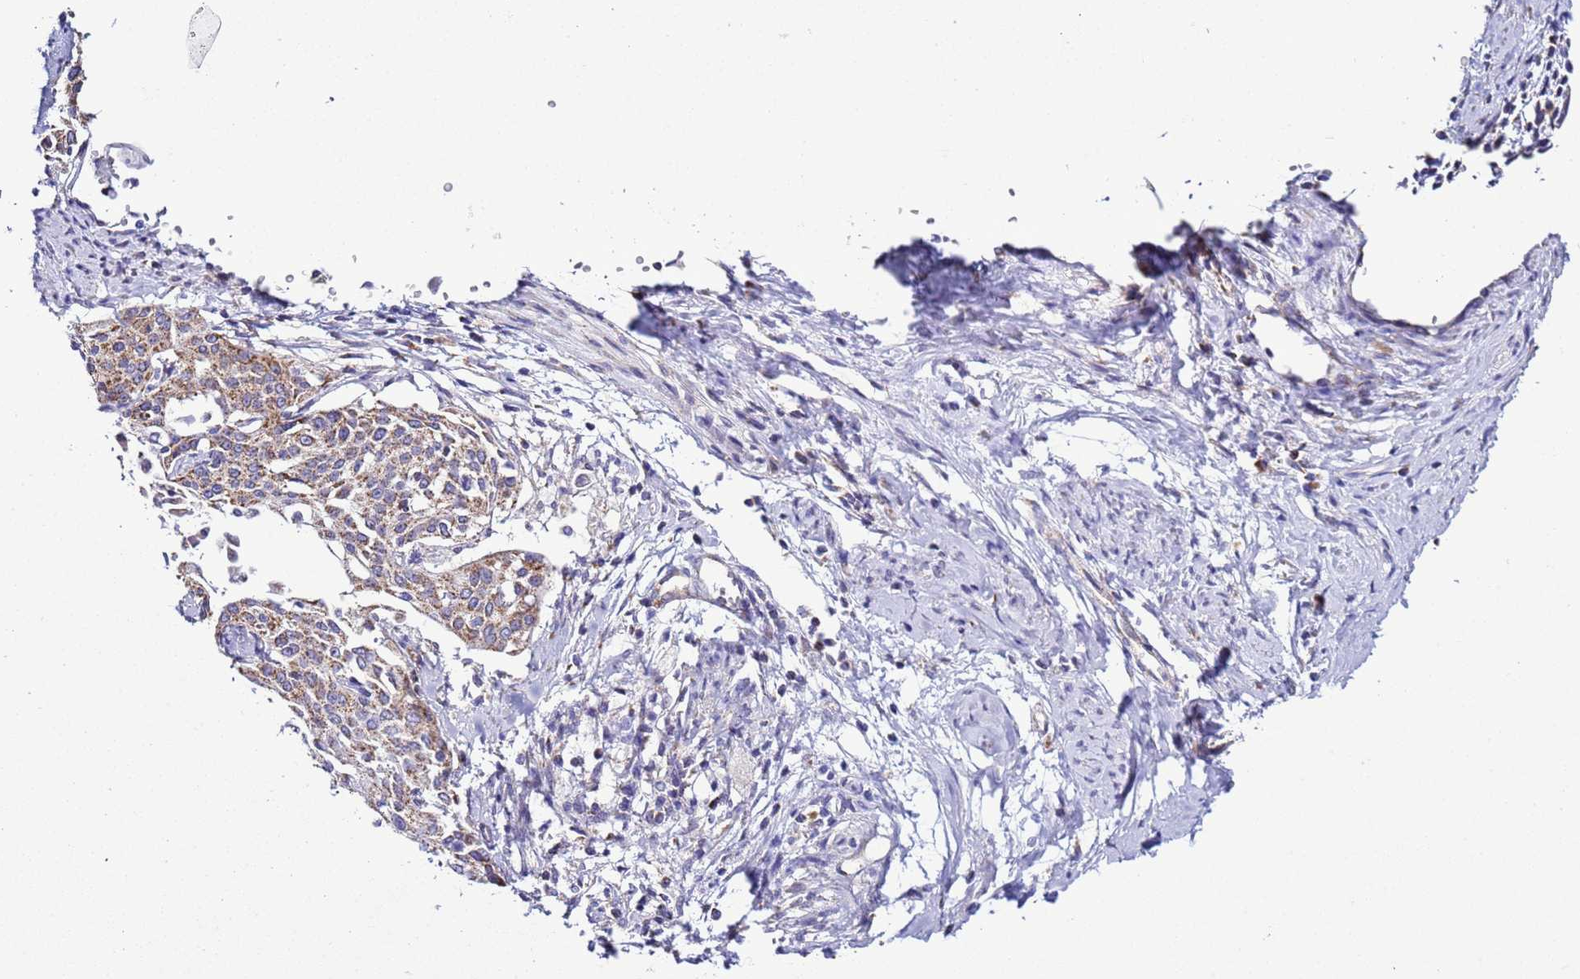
{"staining": {"intensity": "moderate", "quantity": "25%-75%", "location": "cytoplasmic/membranous"}, "tissue": "cervical cancer", "cell_type": "Tumor cells", "image_type": "cancer", "snomed": [{"axis": "morphology", "description": "Squamous cell carcinoma, NOS"}, {"axis": "topography", "description": "Cervix"}], "caption": "IHC (DAB) staining of cervical squamous cell carcinoma reveals moderate cytoplasmic/membranous protein positivity in approximately 25%-75% of tumor cells. (Stains: DAB in brown, nuclei in blue, Microscopy: brightfield microscopy at high magnification).", "gene": "AHI1", "patient": {"sex": "female", "age": 44}}